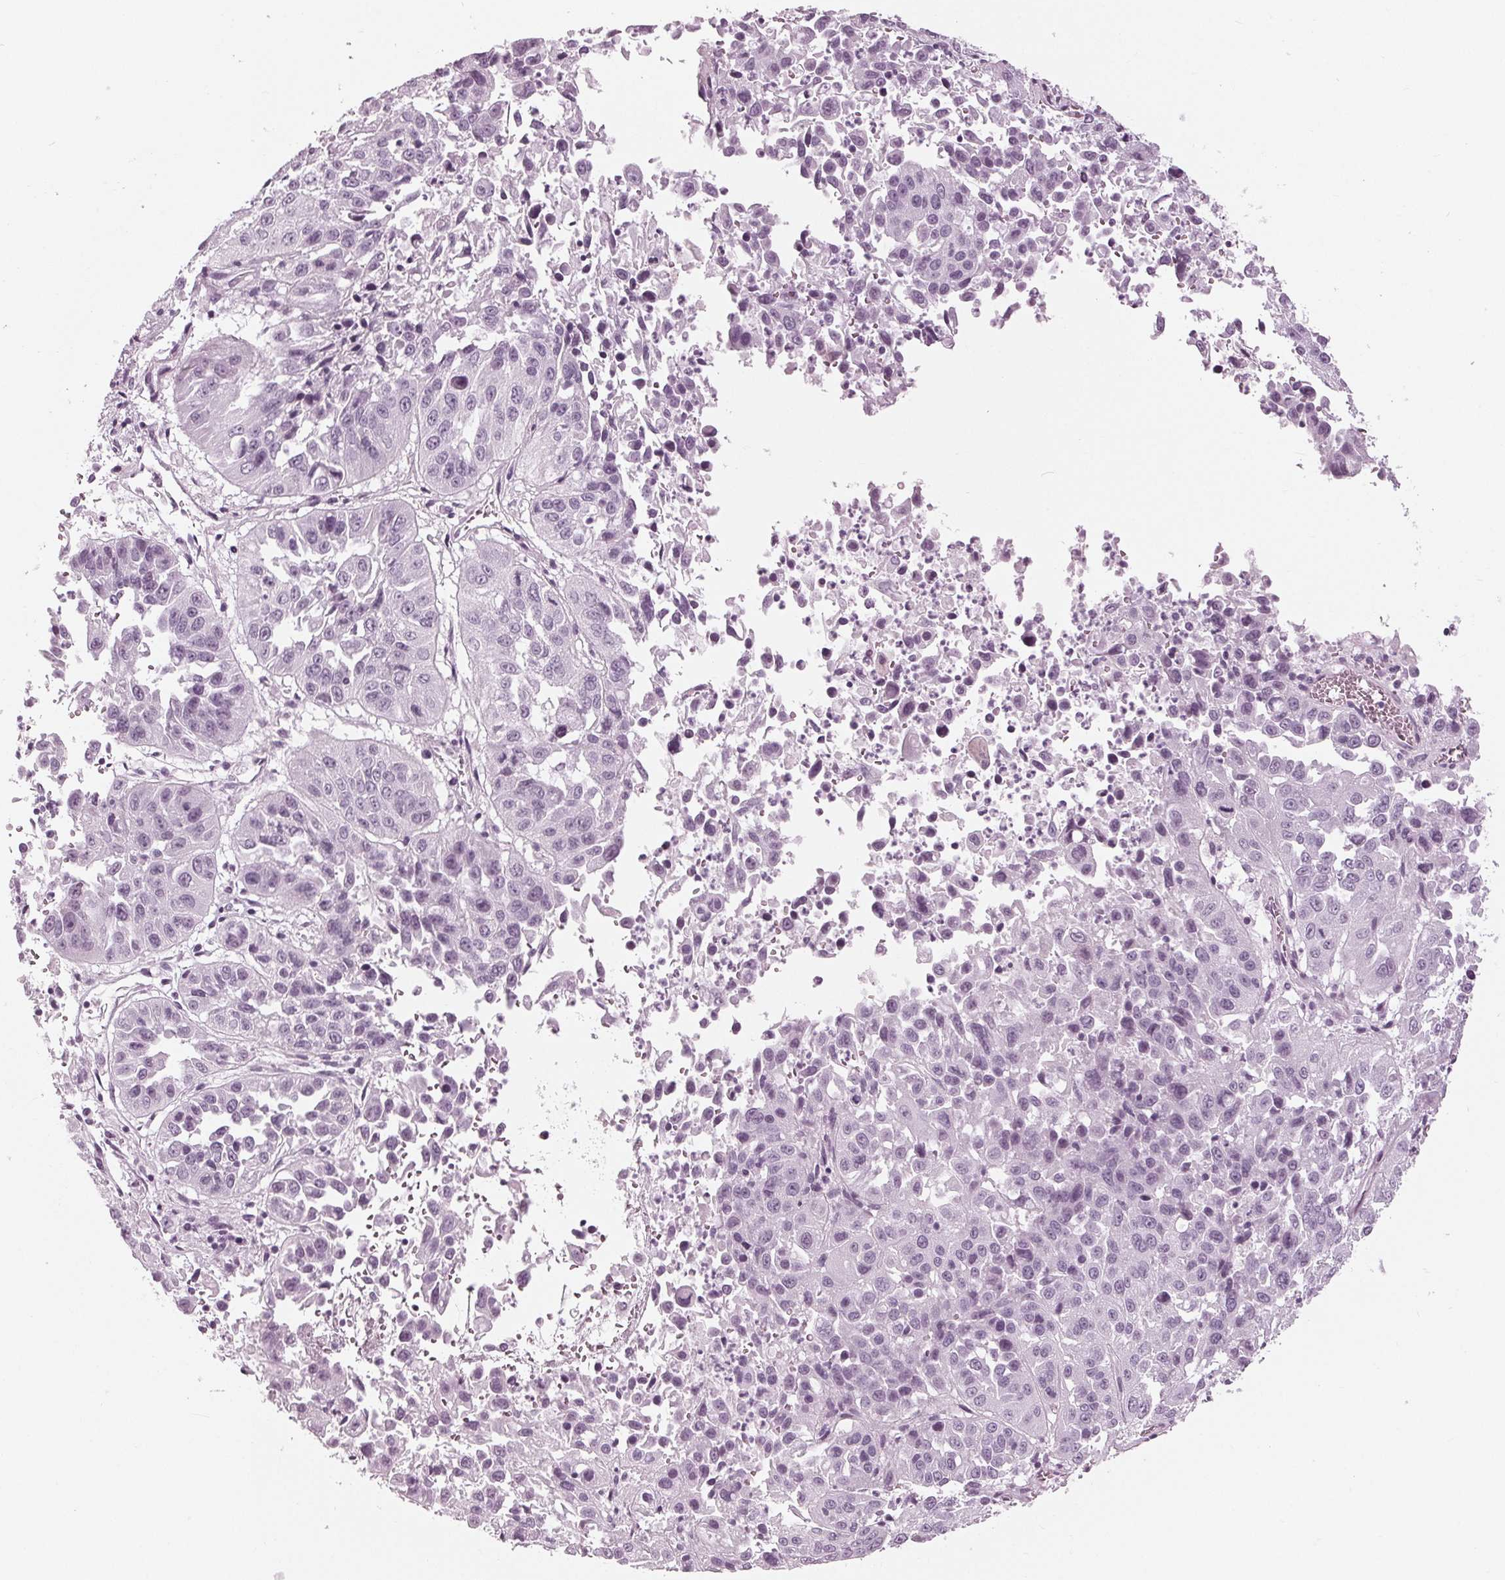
{"staining": {"intensity": "negative", "quantity": "none", "location": "none"}, "tissue": "lung cancer", "cell_type": "Tumor cells", "image_type": "cancer", "snomed": [{"axis": "morphology", "description": "Squamous cell carcinoma, NOS"}, {"axis": "topography", "description": "Lung"}], "caption": "An immunohistochemistry histopathology image of lung squamous cell carcinoma is shown. There is no staining in tumor cells of lung squamous cell carcinoma.", "gene": "KRT28", "patient": {"sex": "female", "age": 61}}